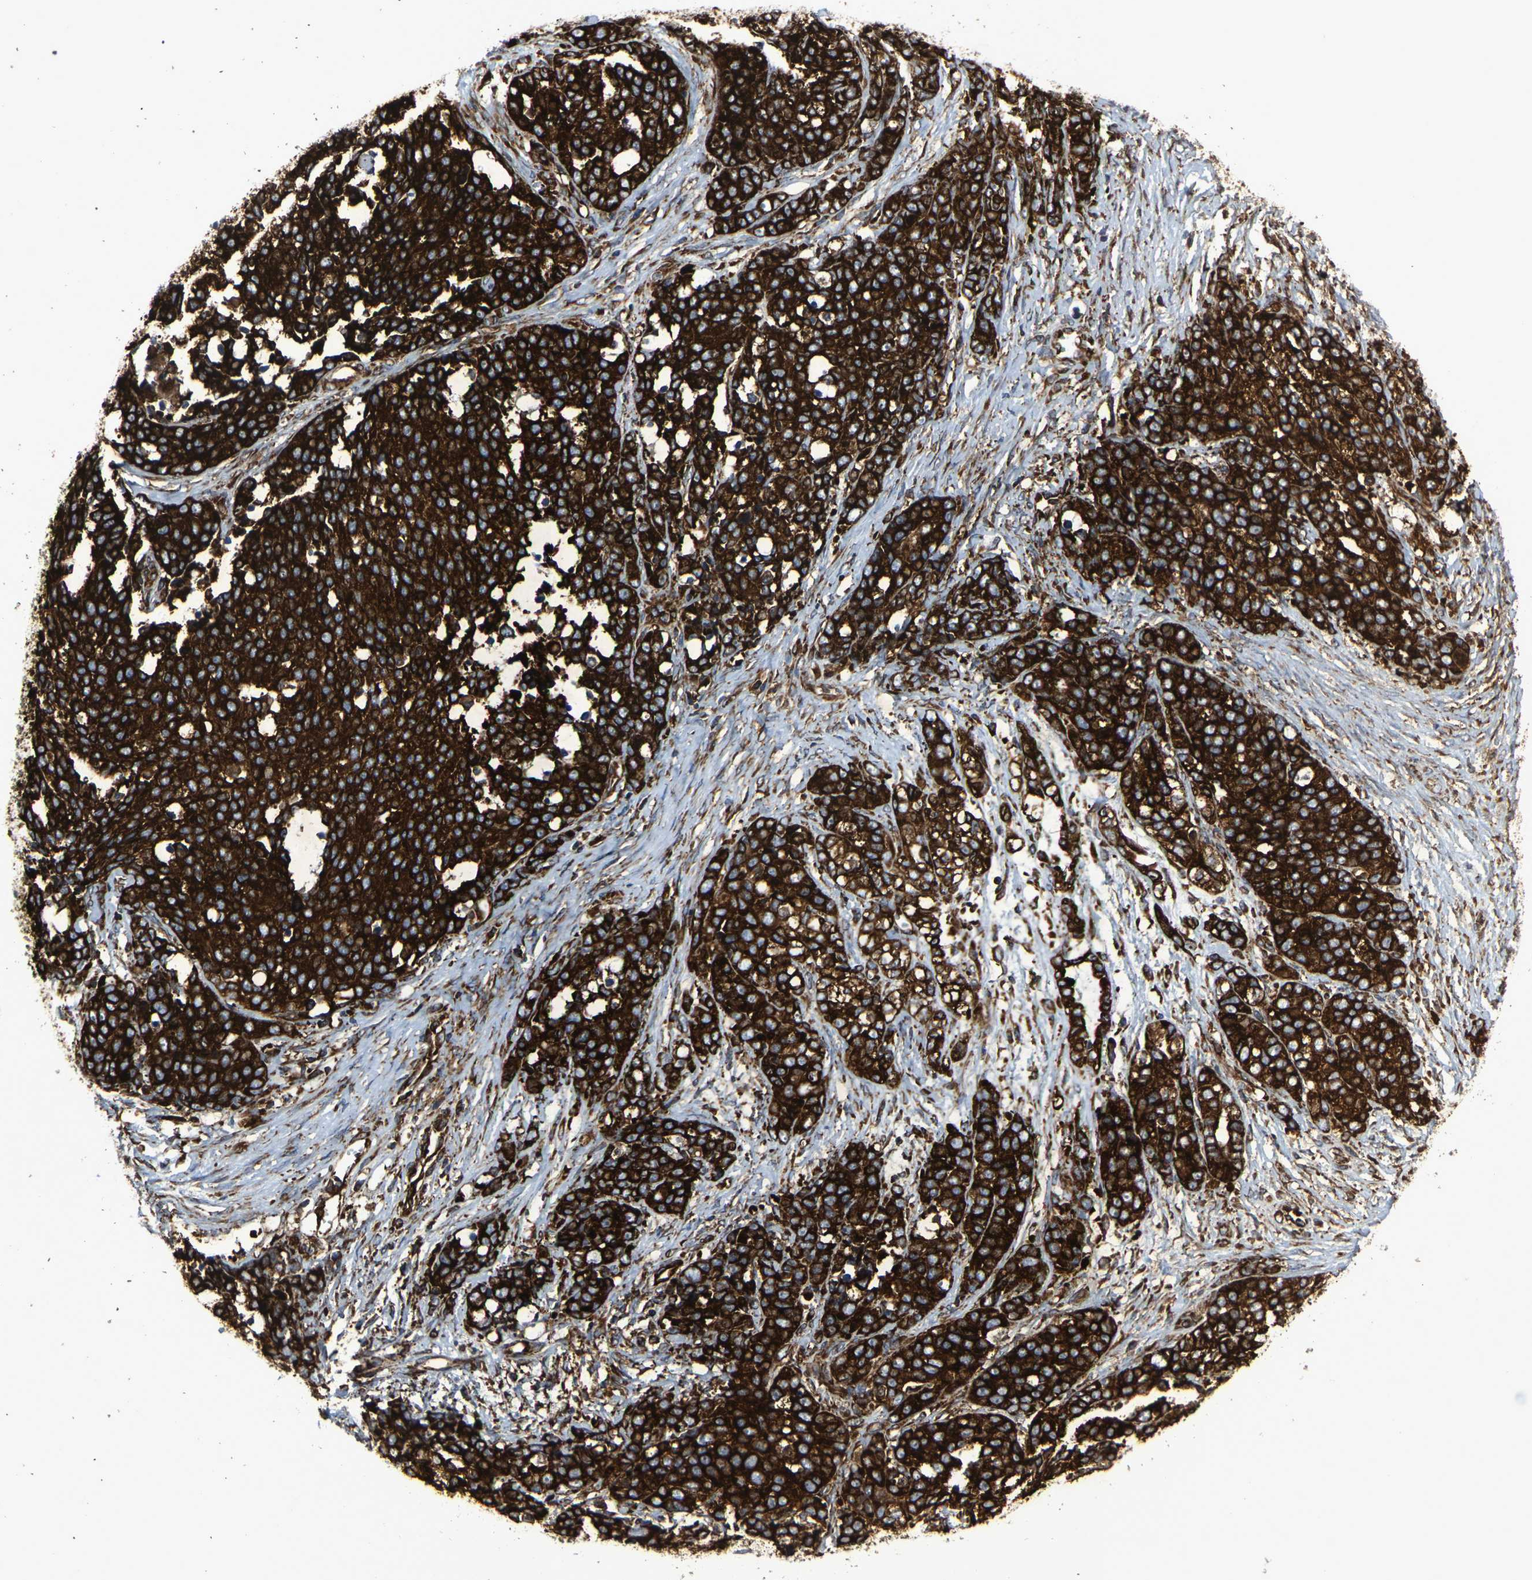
{"staining": {"intensity": "strong", "quantity": ">75%", "location": "cytoplasmic/membranous"}, "tissue": "ovarian cancer", "cell_type": "Tumor cells", "image_type": "cancer", "snomed": [{"axis": "morphology", "description": "Cystadenocarcinoma, serous, NOS"}, {"axis": "topography", "description": "Ovary"}], "caption": "Serous cystadenocarcinoma (ovarian) stained with a brown dye reveals strong cytoplasmic/membranous positive positivity in approximately >75% of tumor cells.", "gene": "MARCHF2", "patient": {"sex": "female", "age": 44}}